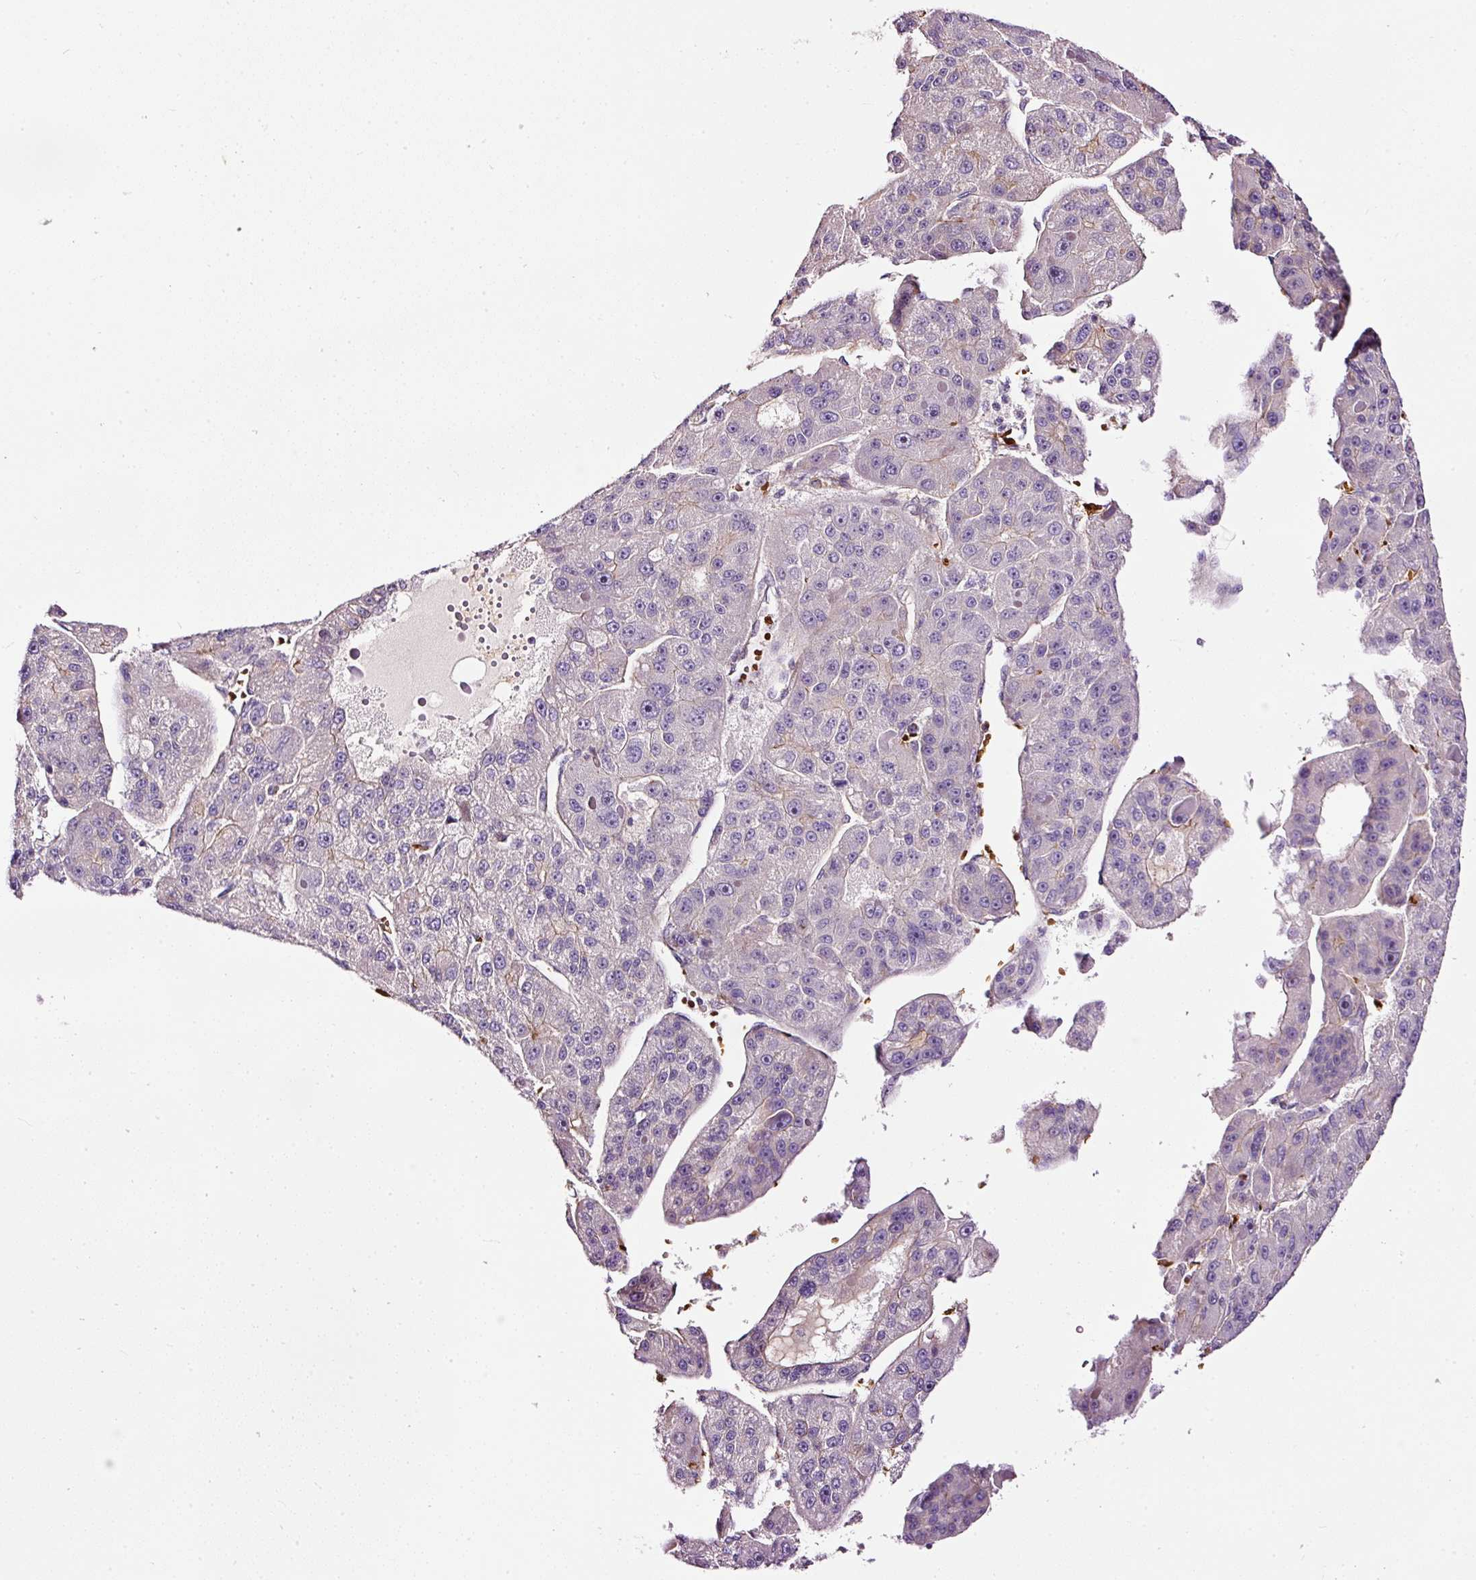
{"staining": {"intensity": "negative", "quantity": "none", "location": "none"}, "tissue": "liver cancer", "cell_type": "Tumor cells", "image_type": "cancer", "snomed": [{"axis": "morphology", "description": "Carcinoma, Hepatocellular, NOS"}, {"axis": "topography", "description": "Liver"}], "caption": "This is a image of IHC staining of liver hepatocellular carcinoma, which shows no staining in tumor cells. (Stains: DAB immunohistochemistry (IHC) with hematoxylin counter stain, Microscopy: brightfield microscopy at high magnification).", "gene": "USHBP1", "patient": {"sex": "male", "age": 76}}